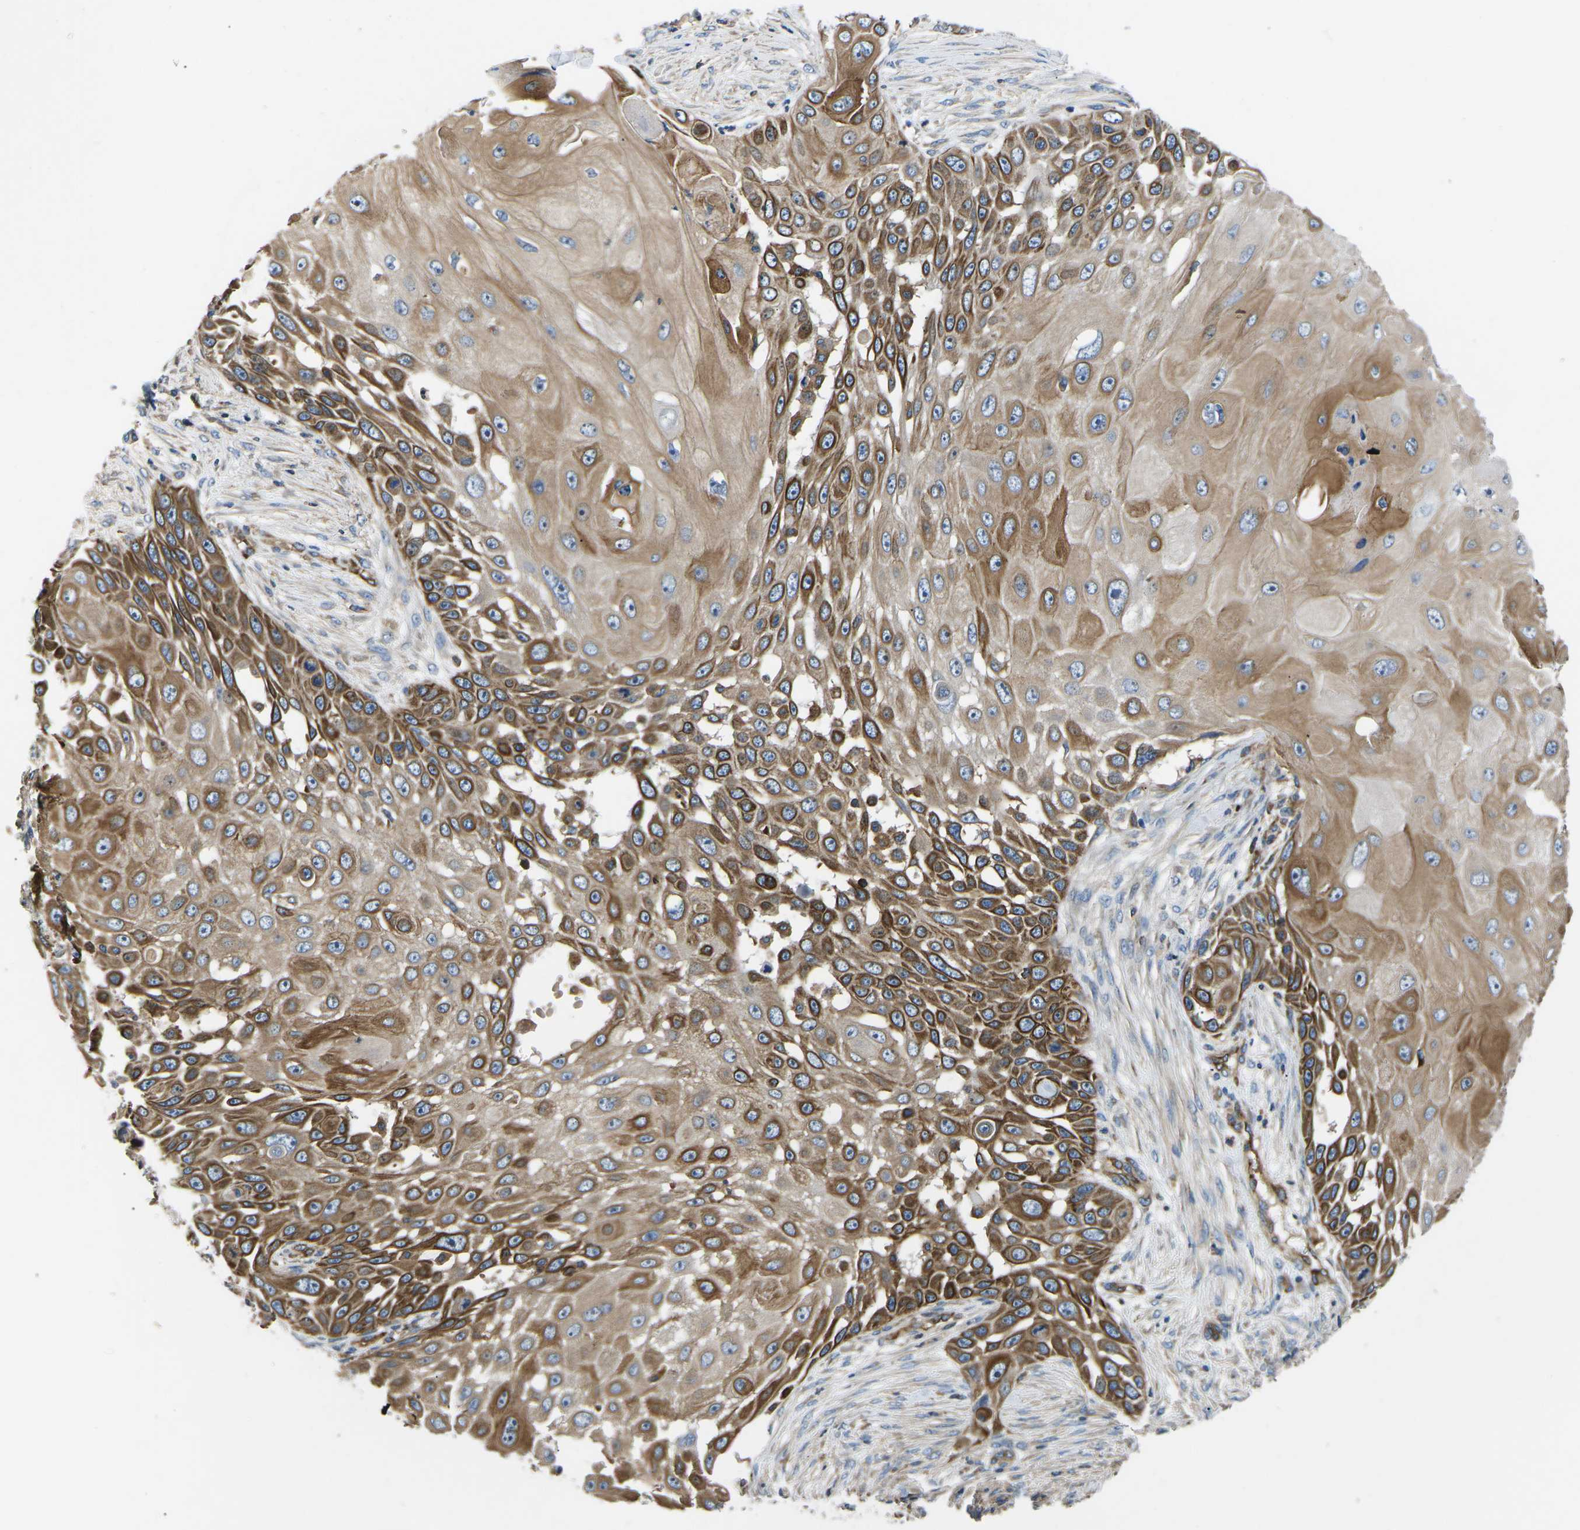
{"staining": {"intensity": "moderate", "quantity": ">75%", "location": "cytoplasmic/membranous"}, "tissue": "skin cancer", "cell_type": "Tumor cells", "image_type": "cancer", "snomed": [{"axis": "morphology", "description": "Squamous cell carcinoma, NOS"}, {"axis": "topography", "description": "Skin"}], "caption": "This micrograph shows skin cancer (squamous cell carcinoma) stained with immunohistochemistry to label a protein in brown. The cytoplasmic/membranous of tumor cells show moderate positivity for the protein. Nuclei are counter-stained blue.", "gene": "KCNJ15", "patient": {"sex": "female", "age": 44}}